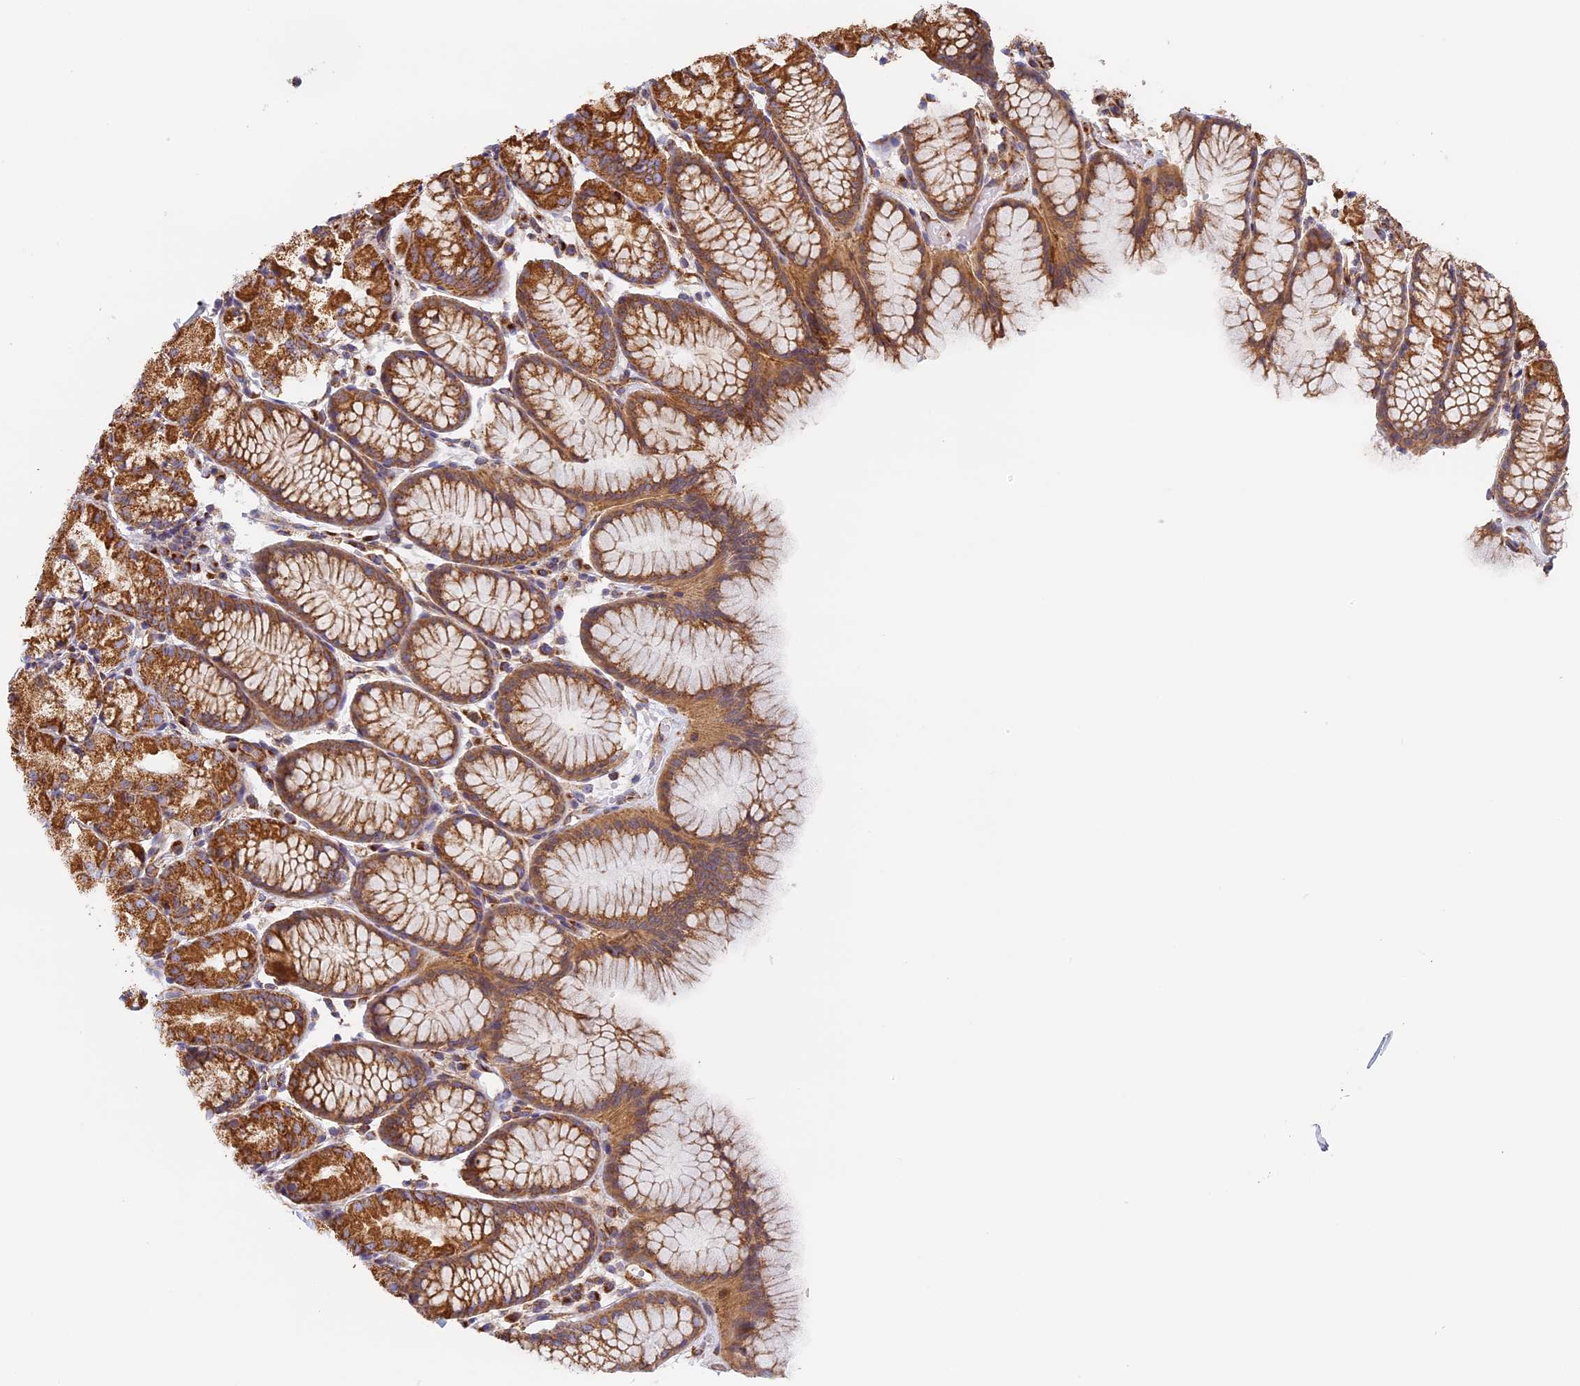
{"staining": {"intensity": "moderate", "quantity": ">75%", "location": "cytoplasmic/membranous"}, "tissue": "stomach", "cell_type": "Glandular cells", "image_type": "normal", "snomed": [{"axis": "morphology", "description": "Normal tissue, NOS"}, {"axis": "topography", "description": "Stomach, upper"}], "caption": "Protein staining shows moderate cytoplasmic/membranous staining in approximately >75% of glandular cells in benign stomach. The protein is stained brown, and the nuclei are stained in blue (DAB (3,3'-diaminobenzidine) IHC with brightfield microscopy, high magnification).", "gene": "DDA1", "patient": {"sex": "male", "age": 47}}